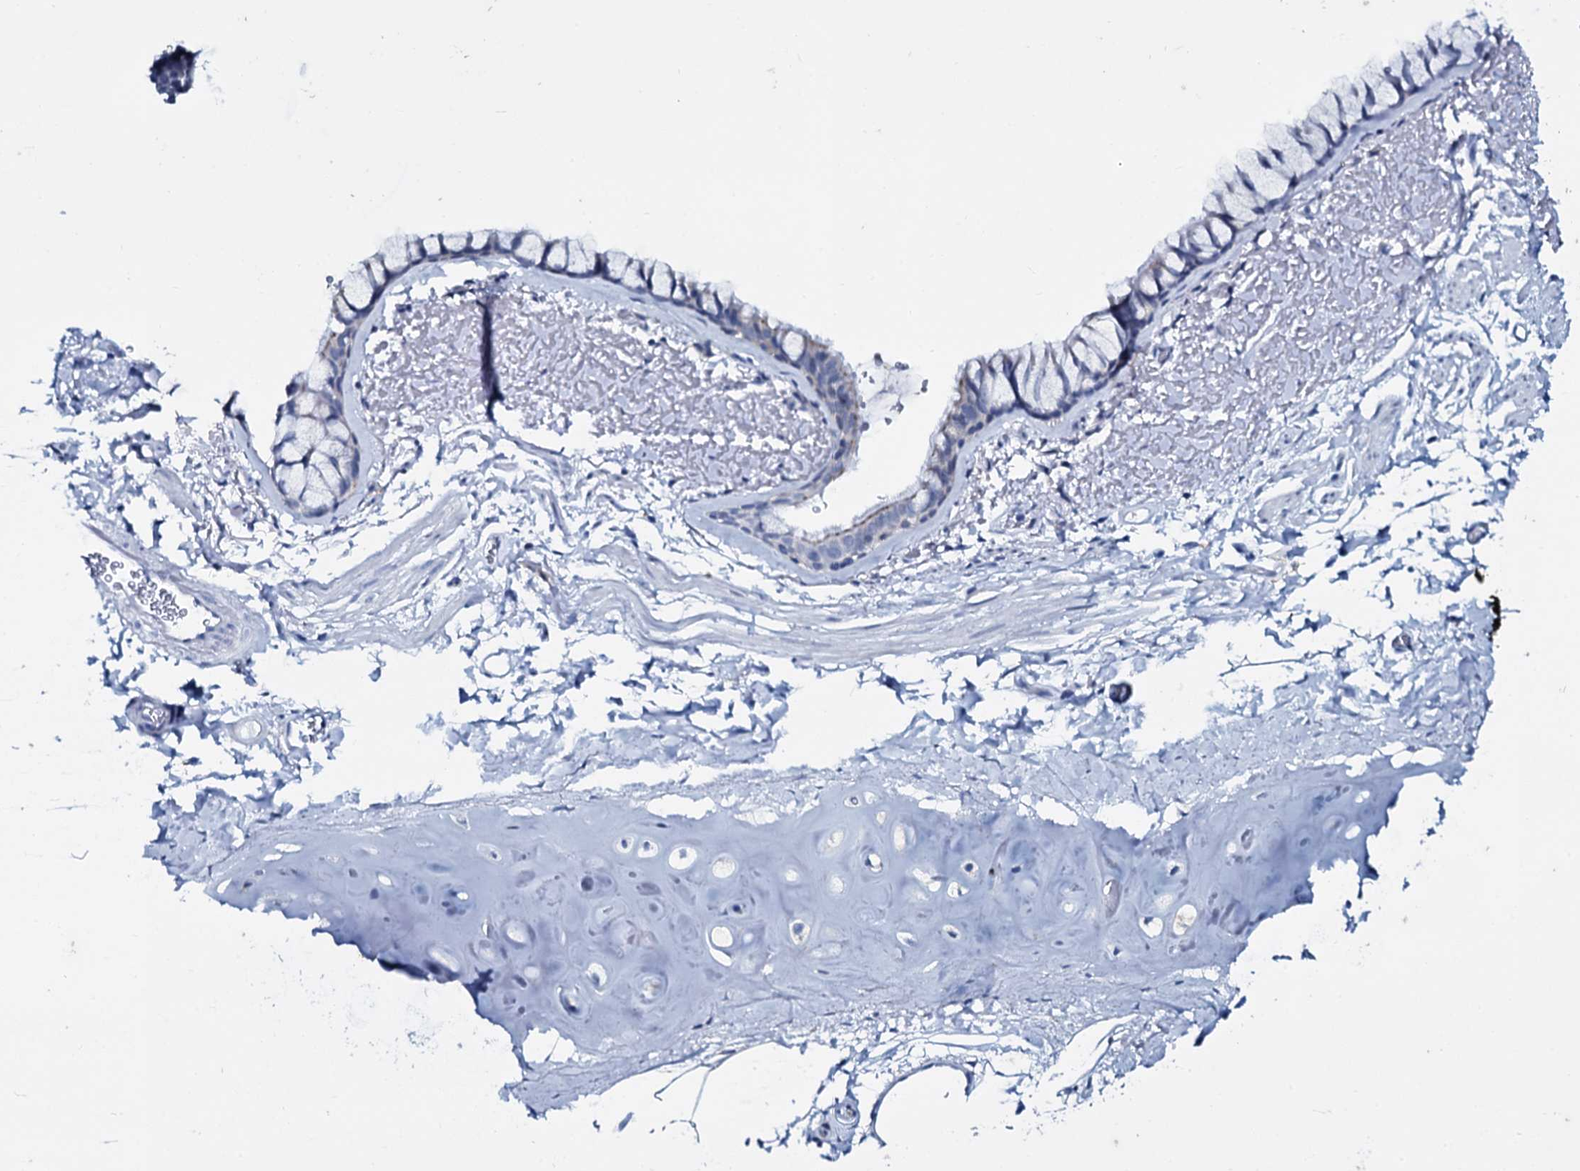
{"staining": {"intensity": "negative", "quantity": "none", "location": "none"}, "tissue": "bronchus", "cell_type": "Respiratory epithelial cells", "image_type": "normal", "snomed": [{"axis": "morphology", "description": "Normal tissue, NOS"}, {"axis": "topography", "description": "Bronchus"}], "caption": "DAB (3,3'-diaminobenzidine) immunohistochemical staining of normal bronchus shows no significant expression in respiratory epithelial cells. (DAB (3,3'-diaminobenzidine) immunohistochemistry (IHC) visualized using brightfield microscopy, high magnification).", "gene": "SLC4A7", "patient": {"sex": "male", "age": 65}}